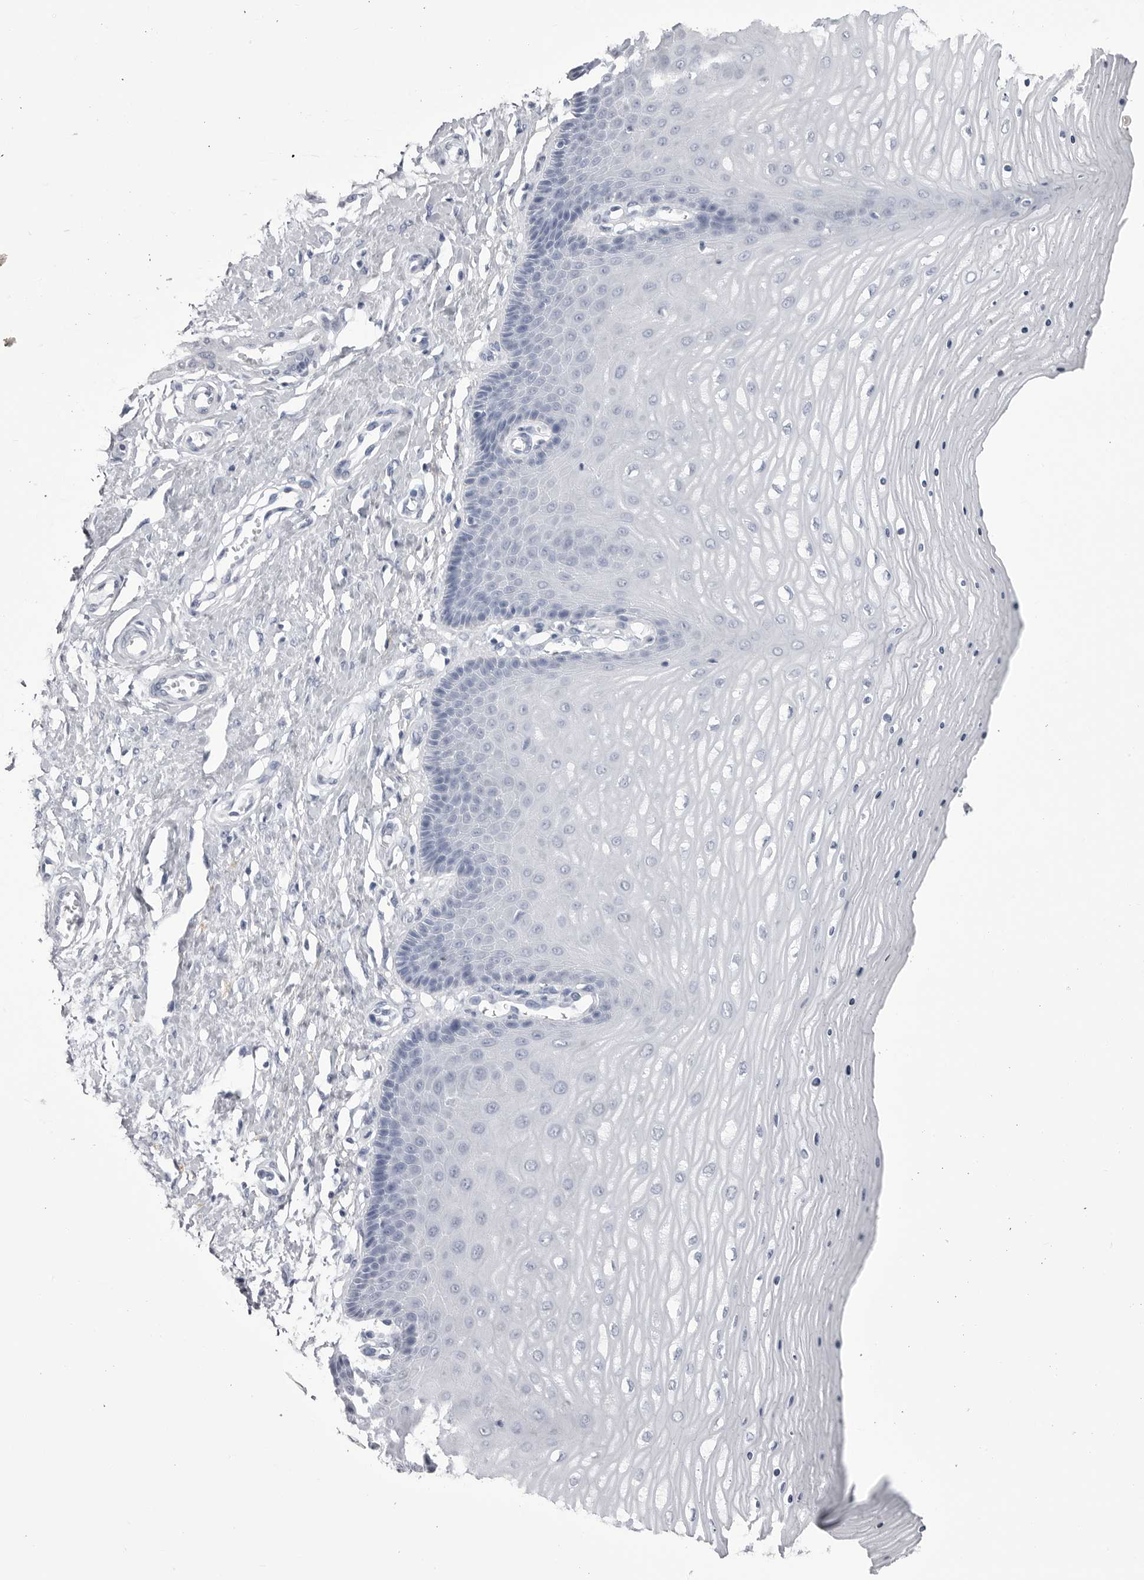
{"staining": {"intensity": "negative", "quantity": "none", "location": "none"}, "tissue": "cervix", "cell_type": "Glandular cells", "image_type": "normal", "snomed": [{"axis": "morphology", "description": "Normal tissue, NOS"}, {"axis": "topography", "description": "Cervix"}], "caption": "Histopathology image shows no protein positivity in glandular cells of normal cervix. The staining was performed using DAB to visualize the protein expression in brown, while the nuclei were stained in blue with hematoxylin (Magnification: 20x).", "gene": "COL26A1", "patient": {"sex": "female", "age": 55}}